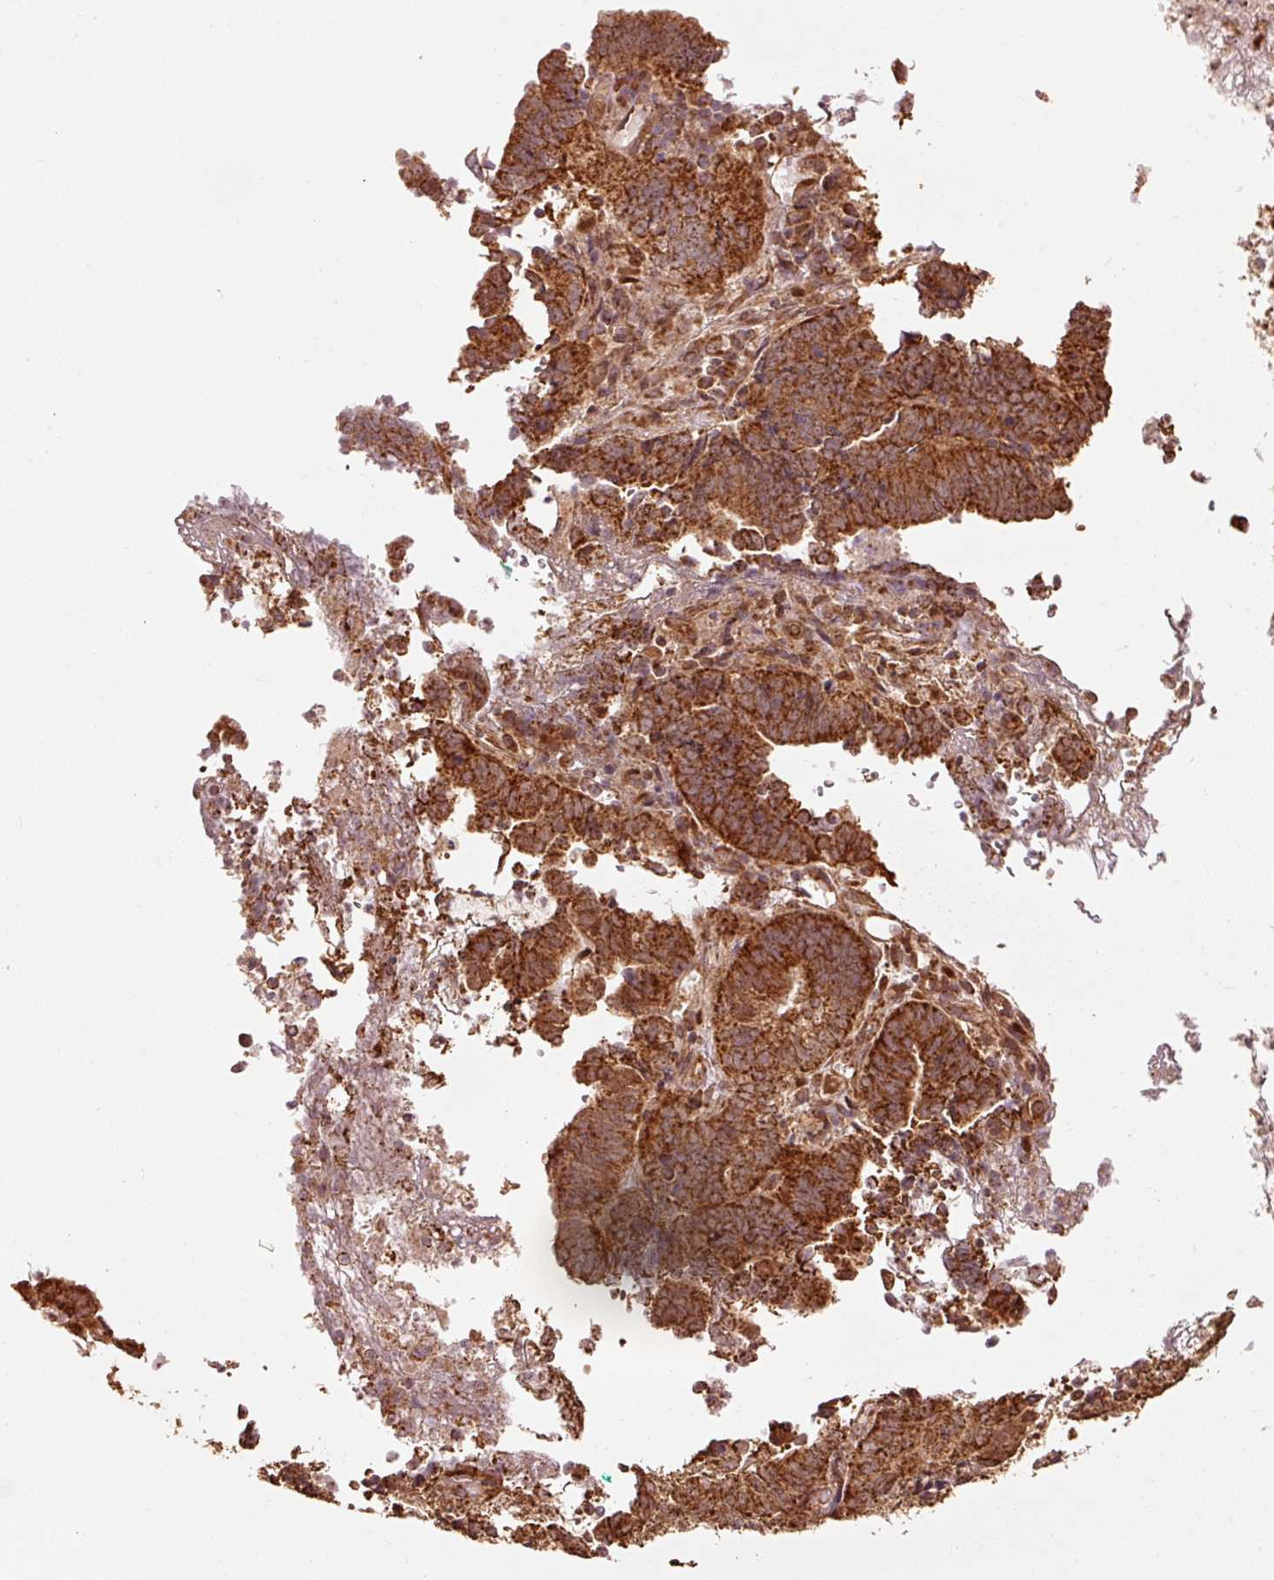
{"staining": {"intensity": "strong", "quantity": ">75%", "location": "cytoplasmic/membranous"}, "tissue": "endometrial cancer", "cell_type": "Tumor cells", "image_type": "cancer", "snomed": [{"axis": "morphology", "description": "Adenocarcinoma, NOS"}, {"axis": "topography", "description": "Uterus"}, {"axis": "topography", "description": "Endometrium"}], "caption": "Immunohistochemistry (IHC) image of endometrial cancer (adenocarcinoma) stained for a protein (brown), which reveals high levels of strong cytoplasmic/membranous staining in approximately >75% of tumor cells.", "gene": "MRPL16", "patient": {"sex": "female", "age": 70}}